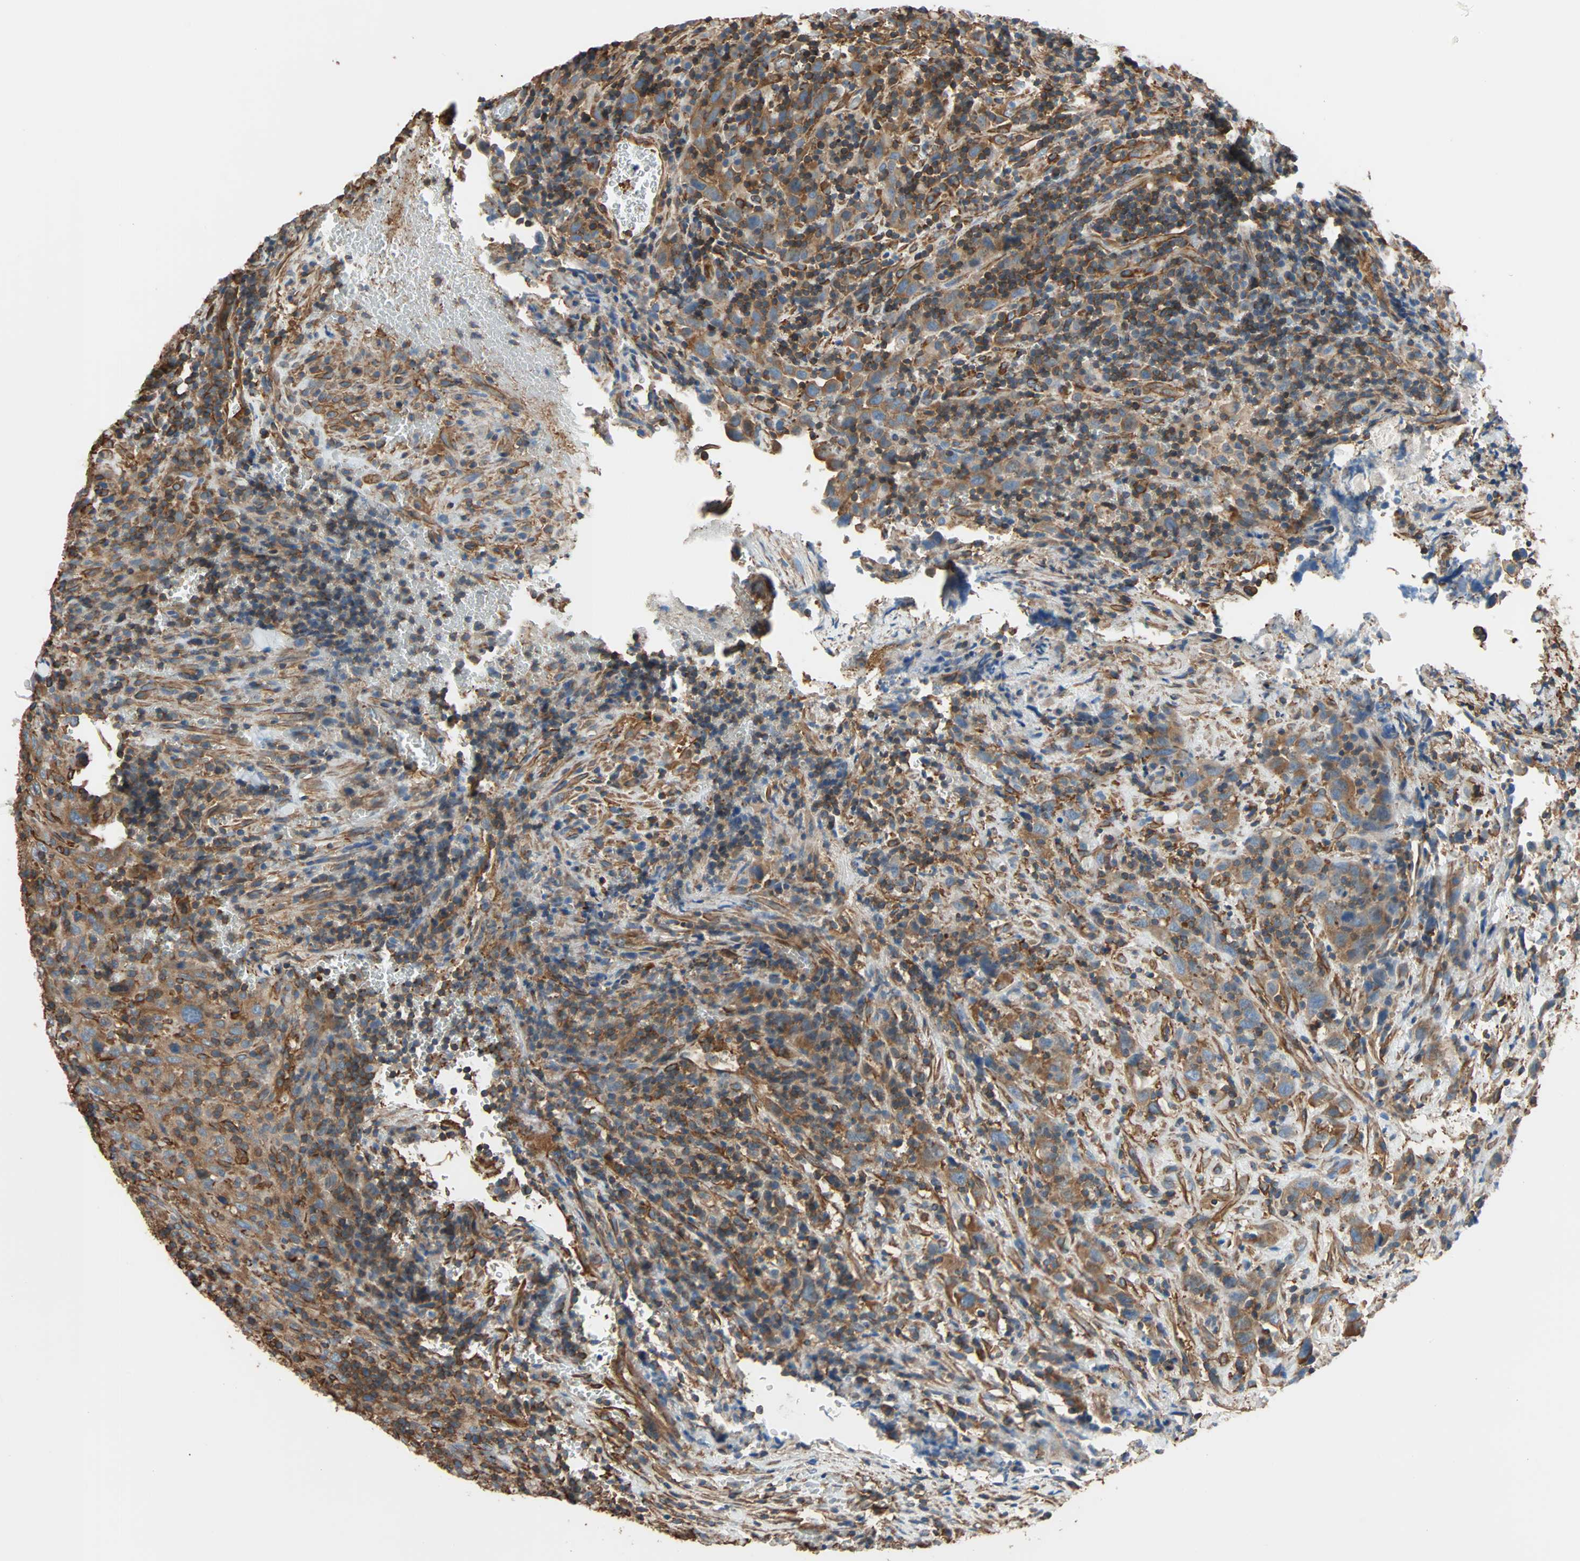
{"staining": {"intensity": "moderate", "quantity": ">75%", "location": "cytoplasmic/membranous"}, "tissue": "urothelial cancer", "cell_type": "Tumor cells", "image_type": "cancer", "snomed": [{"axis": "morphology", "description": "Urothelial carcinoma, High grade"}, {"axis": "topography", "description": "Urinary bladder"}], "caption": "DAB (3,3'-diaminobenzidine) immunohistochemical staining of human urothelial carcinoma (high-grade) shows moderate cytoplasmic/membranous protein staining in approximately >75% of tumor cells. The staining was performed using DAB (3,3'-diaminobenzidine) to visualize the protein expression in brown, while the nuclei were stained in blue with hematoxylin (Magnification: 20x).", "gene": "GALNT10", "patient": {"sex": "male", "age": 61}}